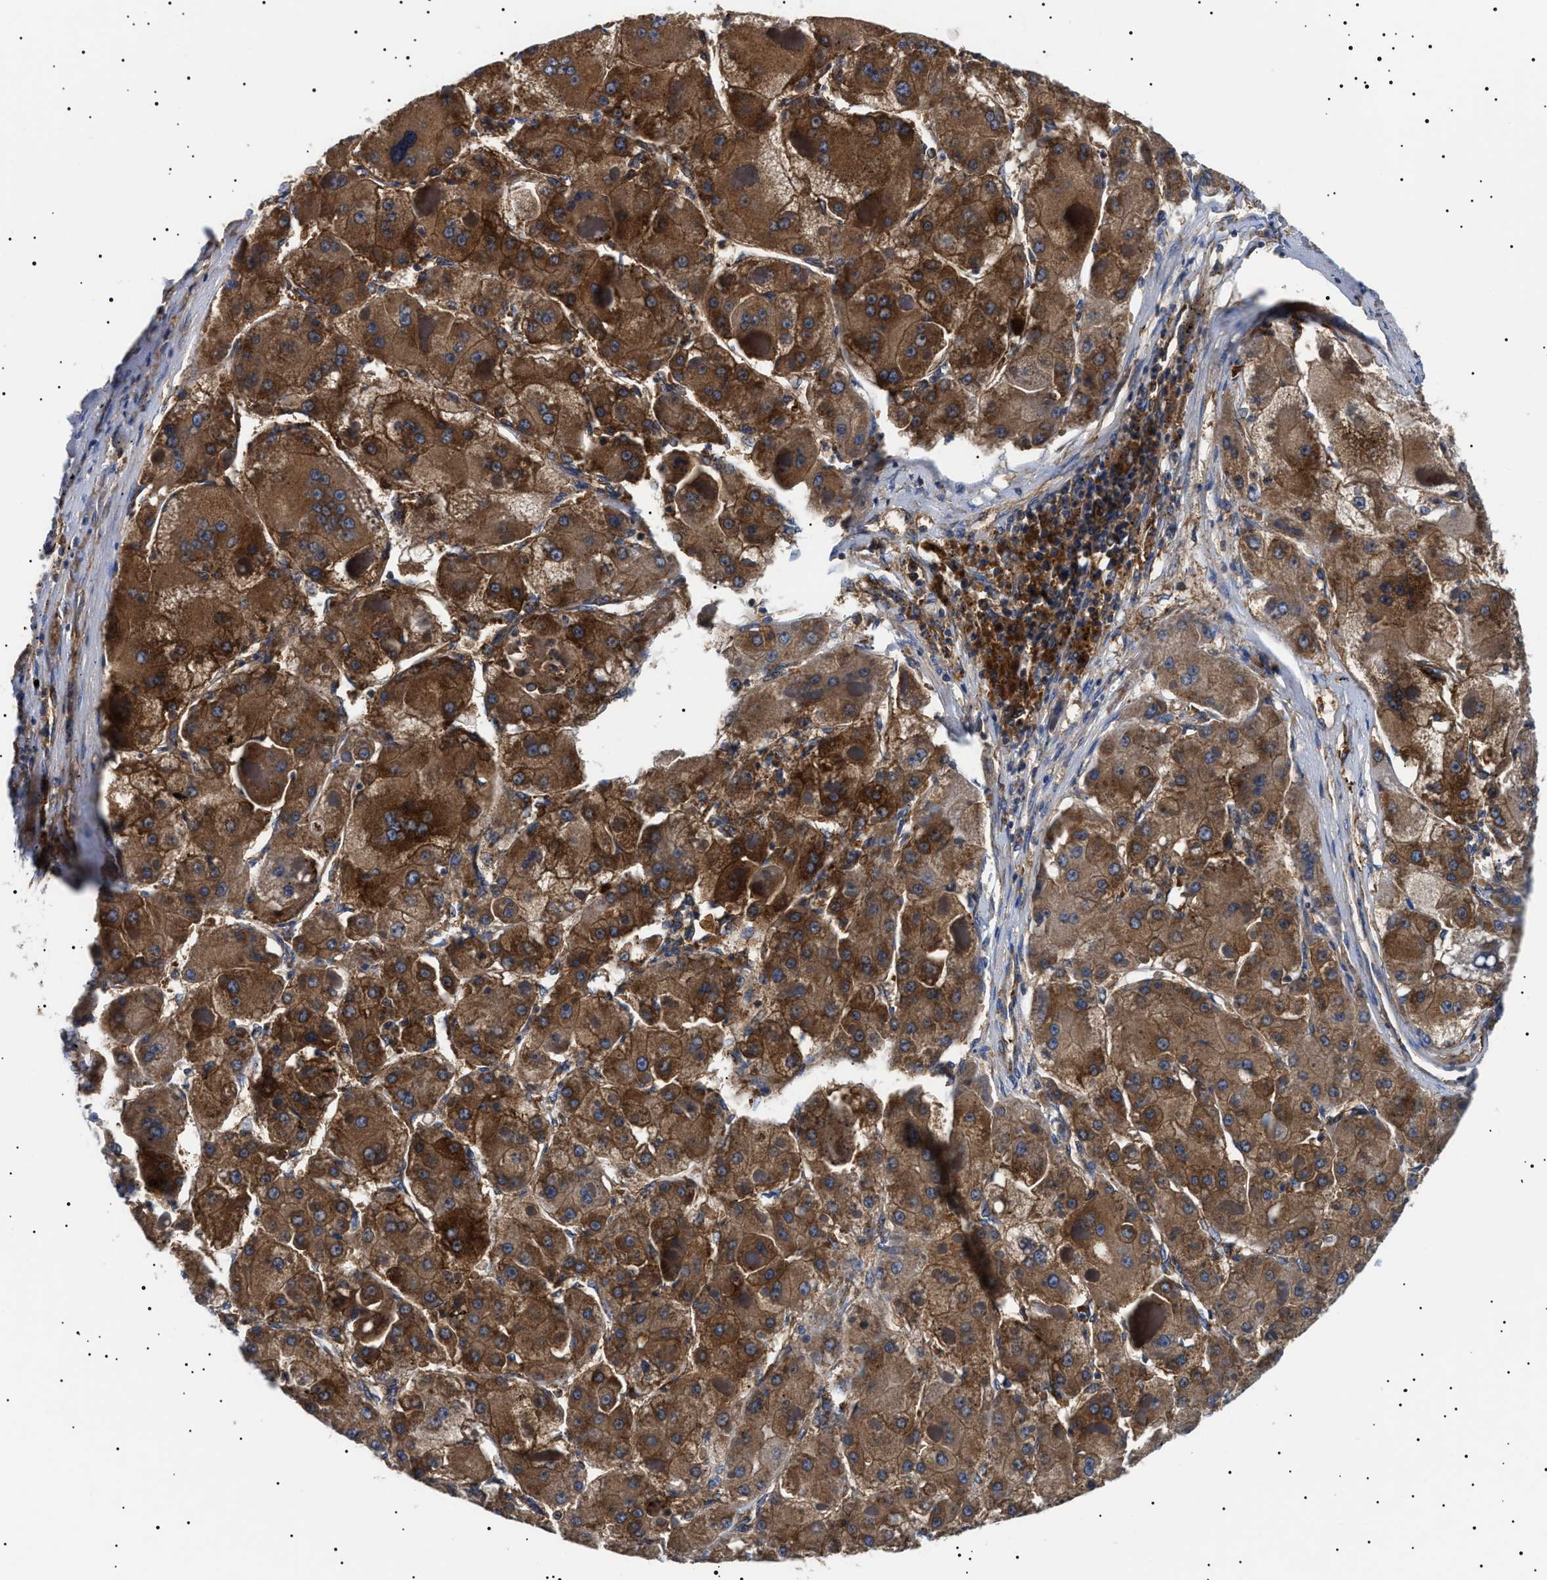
{"staining": {"intensity": "moderate", "quantity": ">75%", "location": "cytoplasmic/membranous"}, "tissue": "liver cancer", "cell_type": "Tumor cells", "image_type": "cancer", "snomed": [{"axis": "morphology", "description": "Carcinoma, Hepatocellular, NOS"}, {"axis": "topography", "description": "Liver"}], "caption": "This image reveals immunohistochemistry staining of human liver hepatocellular carcinoma, with medium moderate cytoplasmic/membranous staining in about >75% of tumor cells.", "gene": "TPP2", "patient": {"sex": "female", "age": 73}}